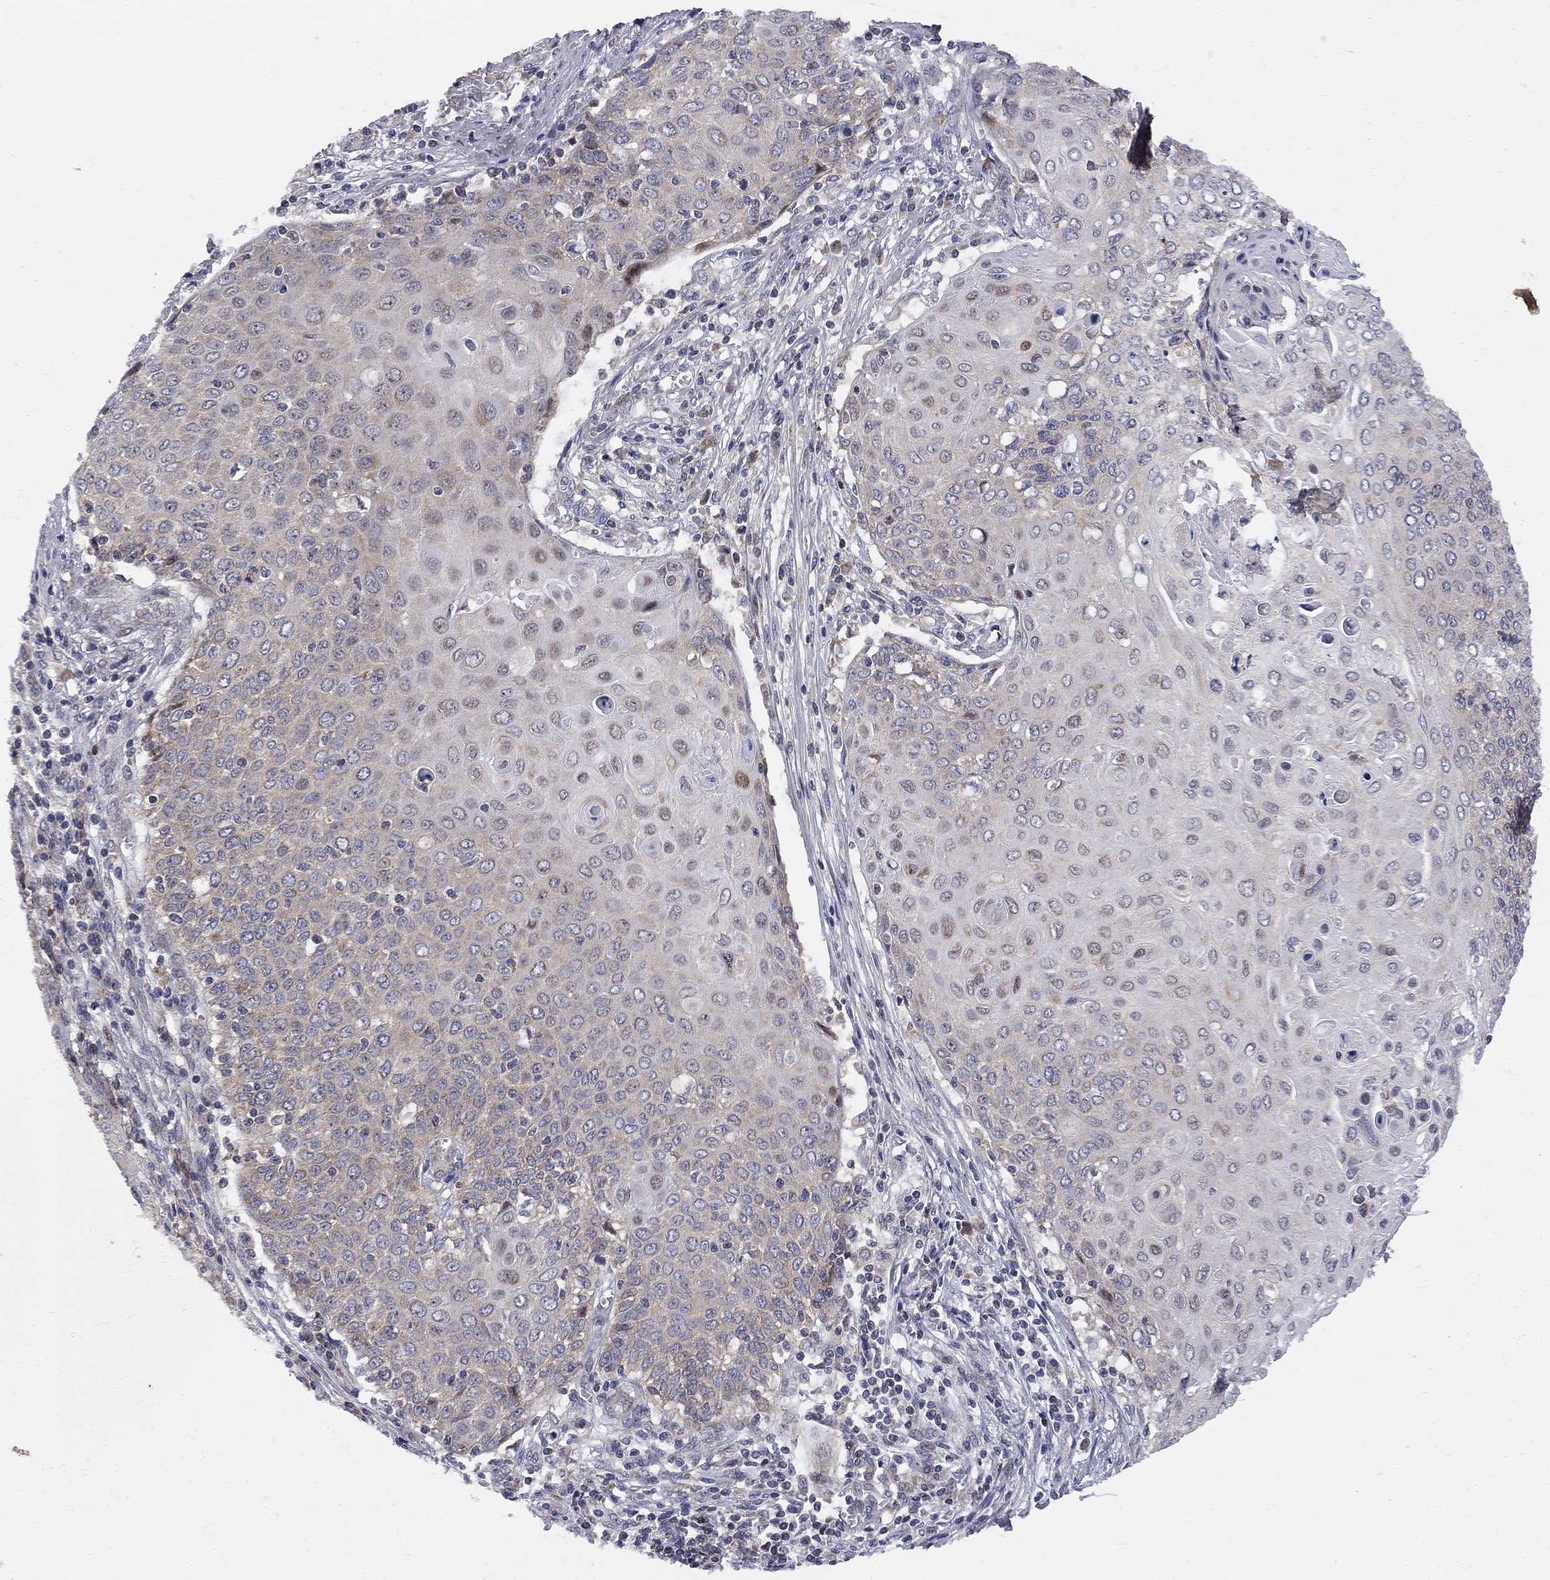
{"staining": {"intensity": "weak", "quantity": "25%-75%", "location": "cytoplasmic/membranous,nuclear"}, "tissue": "cervical cancer", "cell_type": "Tumor cells", "image_type": "cancer", "snomed": [{"axis": "morphology", "description": "Squamous cell carcinoma, NOS"}, {"axis": "topography", "description": "Cervix"}], "caption": "Cervical squamous cell carcinoma was stained to show a protein in brown. There is low levels of weak cytoplasmic/membranous and nuclear expression in approximately 25%-75% of tumor cells.", "gene": "CNOT11", "patient": {"sex": "female", "age": 39}}